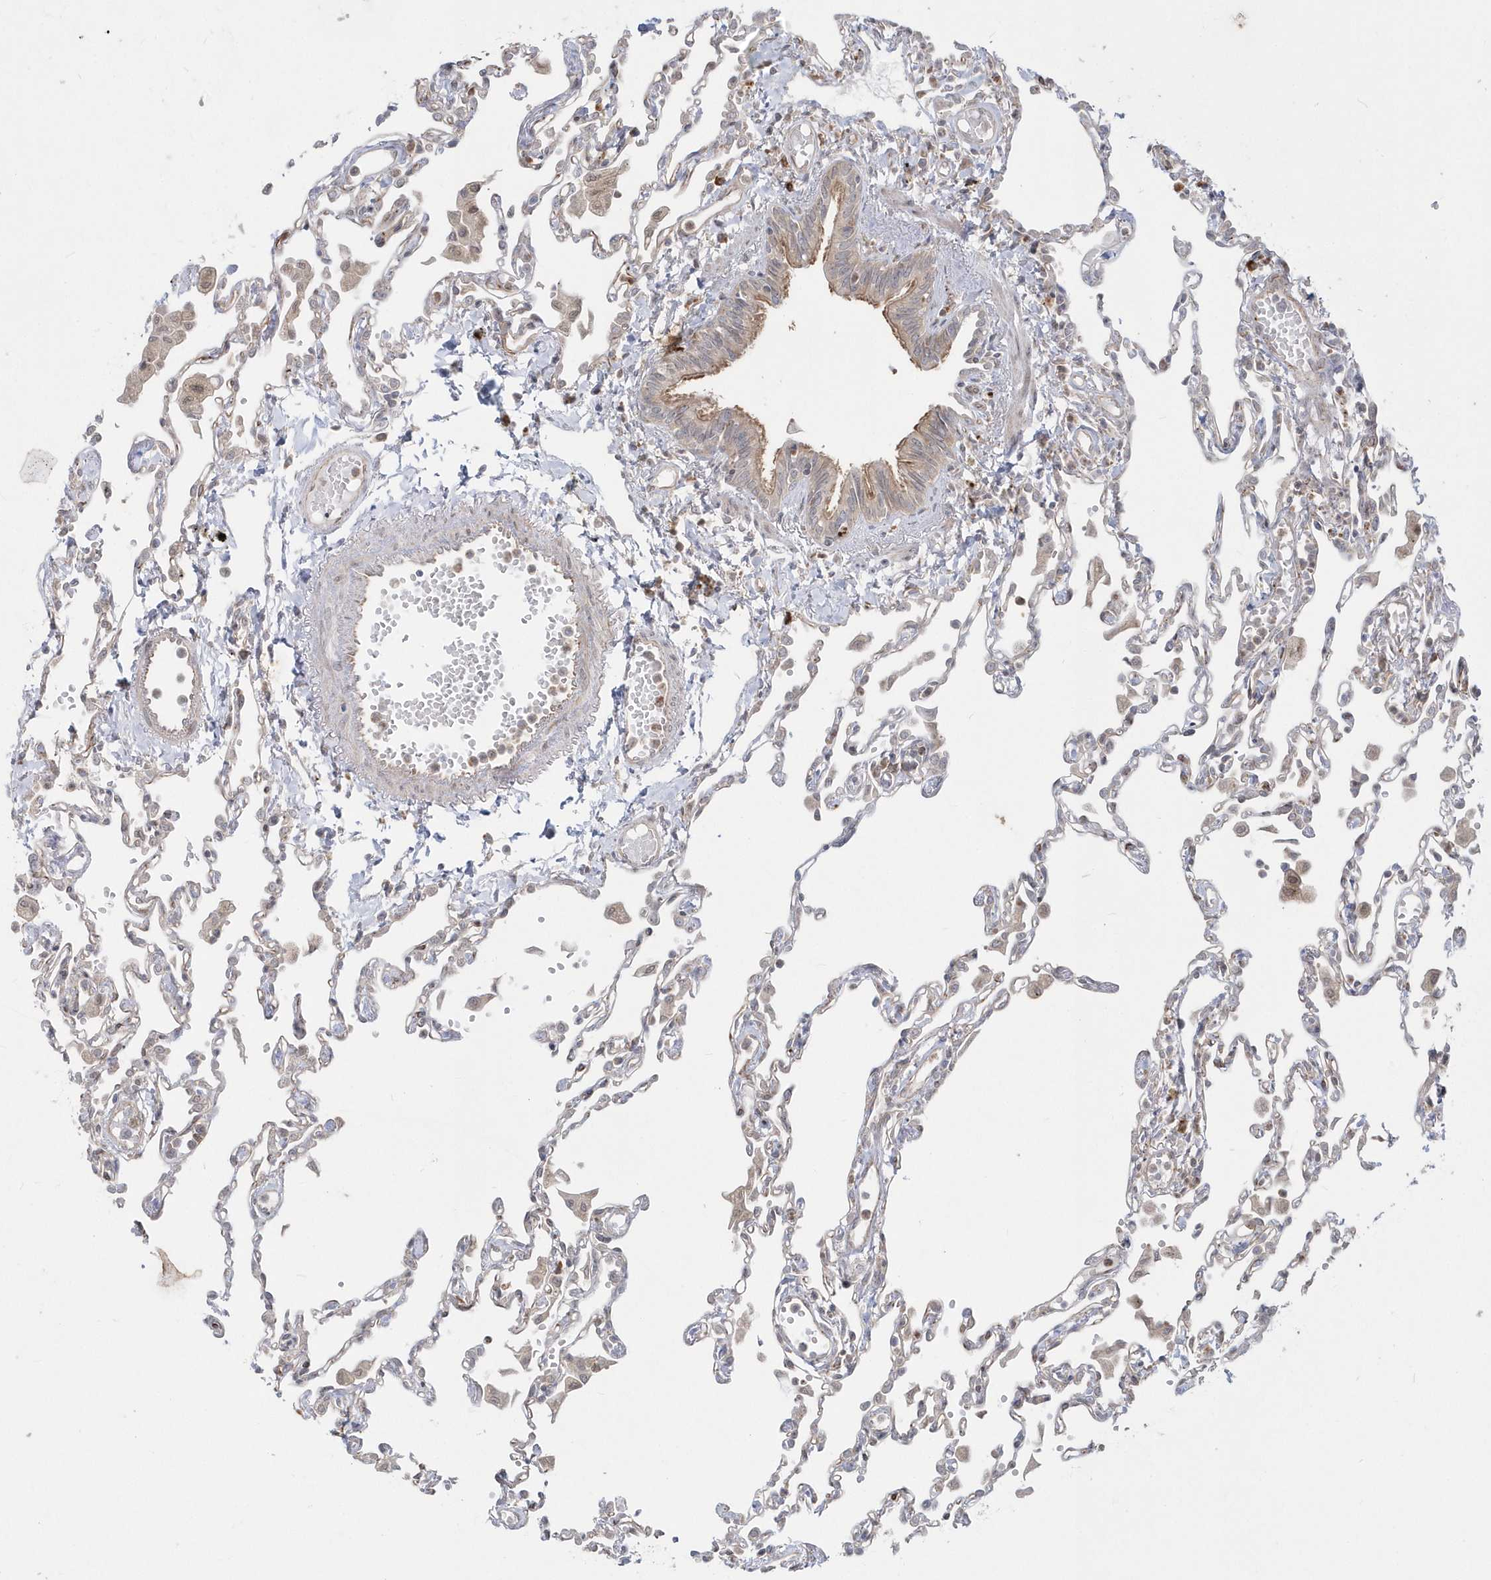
{"staining": {"intensity": "negative", "quantity": "none", "location": "none"}, "tissue": "lung", "cell_type": "Alveolar cells", "image_type": "normal", "snomed": [{"axis": "morphology", "description": "Normal tissue, NOS"}, {"axis": "topography", "description": "Bronchus"}, {"axis": "topography", "description": "Lung"}], "caption": "There is no significant staining in alveolar cells of lung.", "gene": "DHX57", "patient": {"sex": "female", "age": 49}}